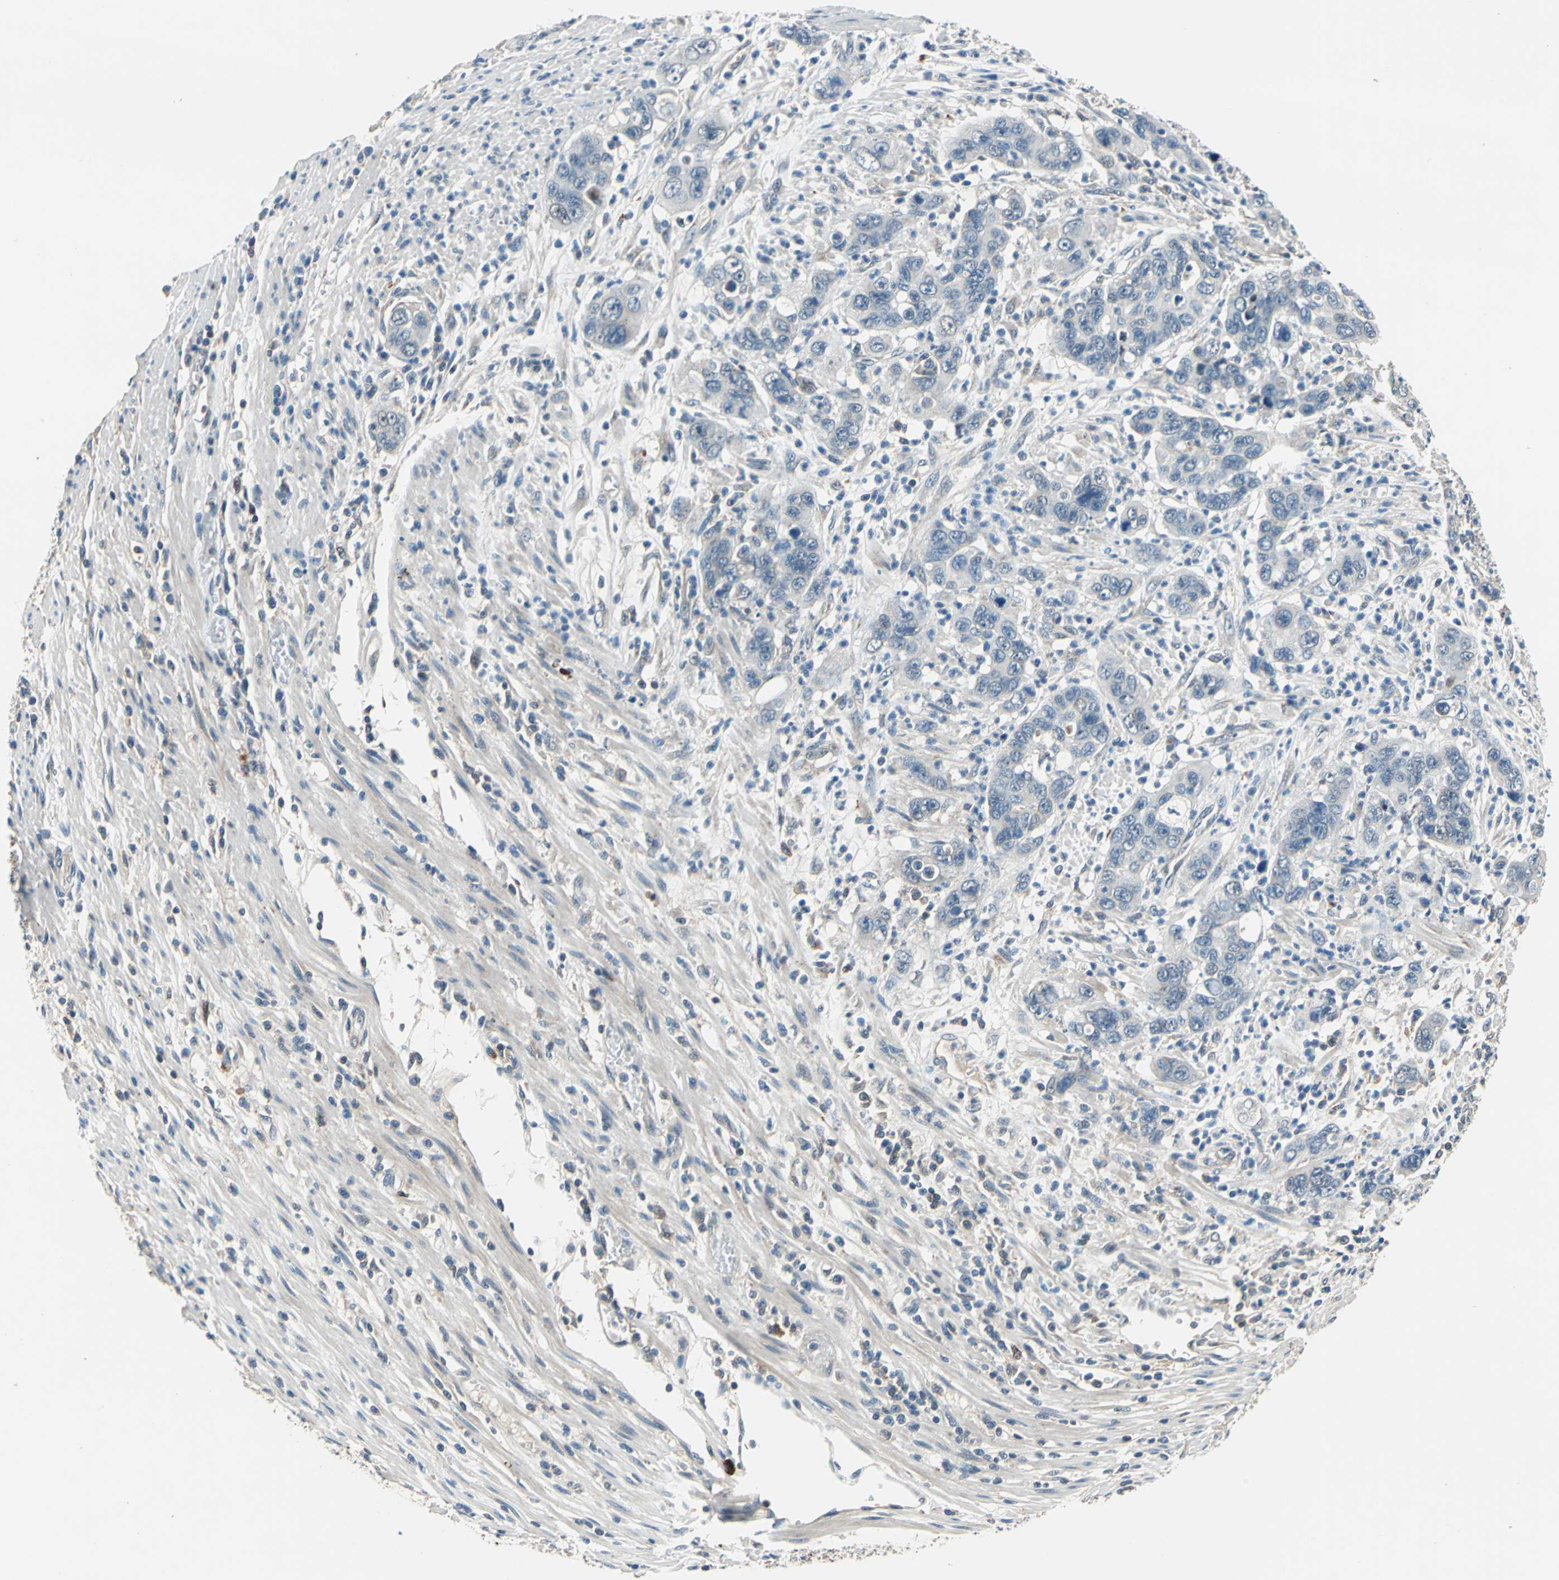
{"staining": {"intensity": "moderate", "quantity": "<25%", "location": "cytoplasmic/membranous"}, "tissue": "pancreatic cancer", "cell_type": "Tumor cells", "image_type": "cancer", "snomed": [{"axis": "morphology", "description": "Adenocarcinoma, NOS"}, {"axis": "topography", "description": "Pancreas"}], "caption": "Protein staining of pancreatic adenocarcinoma tissue displays moderate cytoplasmic/membranous positivity in about <25% of tumor cells.", "gene": "SLC19A2", "patient": {"sex": "female", "age": 71}}